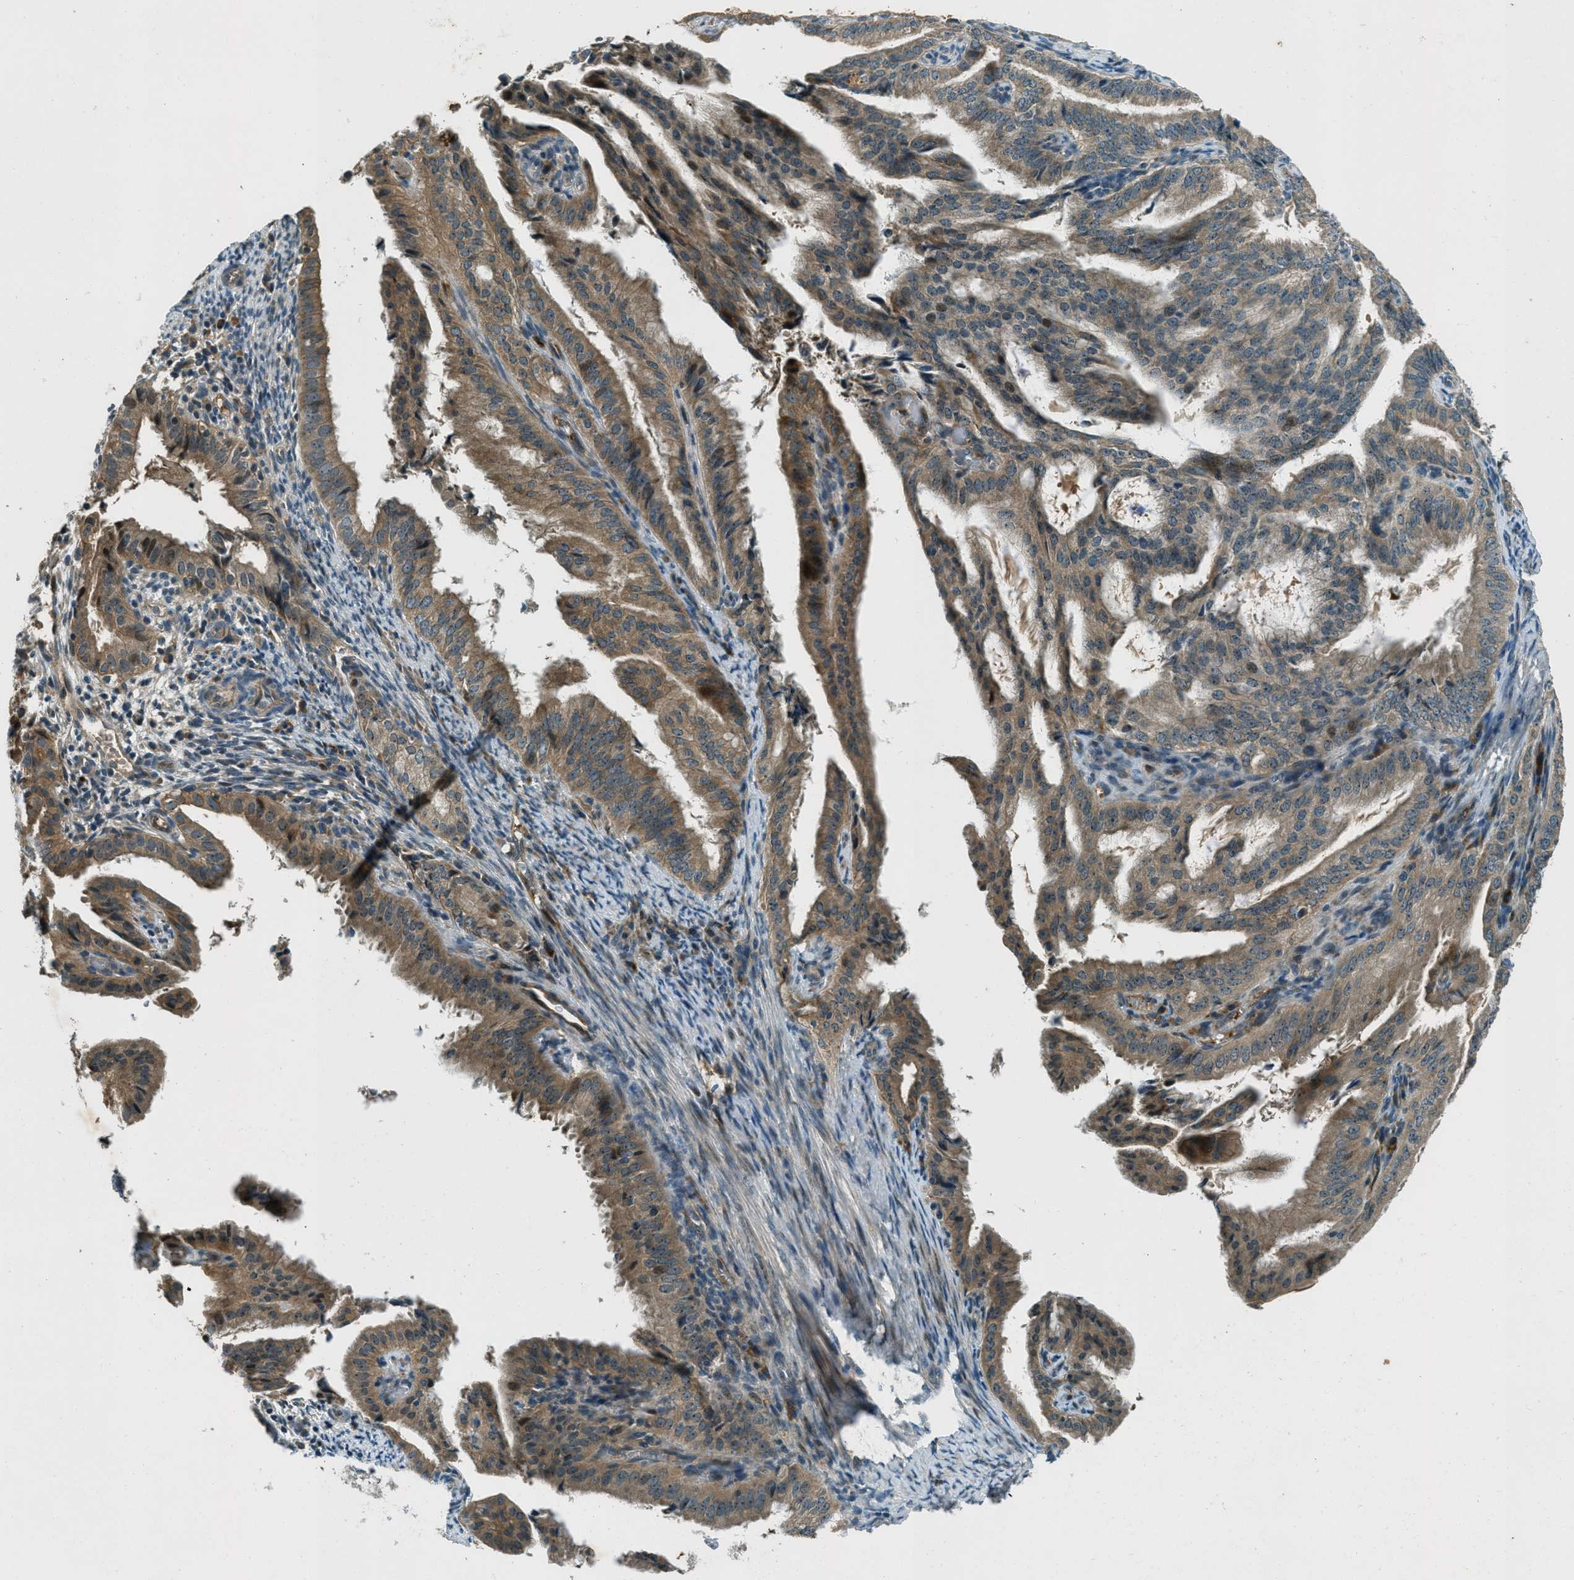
{"staining": {"intensity": "moderate", "quantity": ">75%", "location": "cytoplasmic/membranous,nuclear"}, "tissue": "endometrial cancer", "cell_type": "Tumor cells", "image_type": "cancer", "snomed": [{"axis": "morphology", "description": "Adenocarcinoma, NOS"}, {"axis": "topography", "description": "Endometrium"}], "caption": "Human endometrial cancer (adenocarcinoma) stained with a brown dye demonstrates moderate cytoplasmic/membranous and nuclear positive staining in about >75% of tumor cells.", "gene": "STK11", "patient": {"sex": "female", "age": 58}}